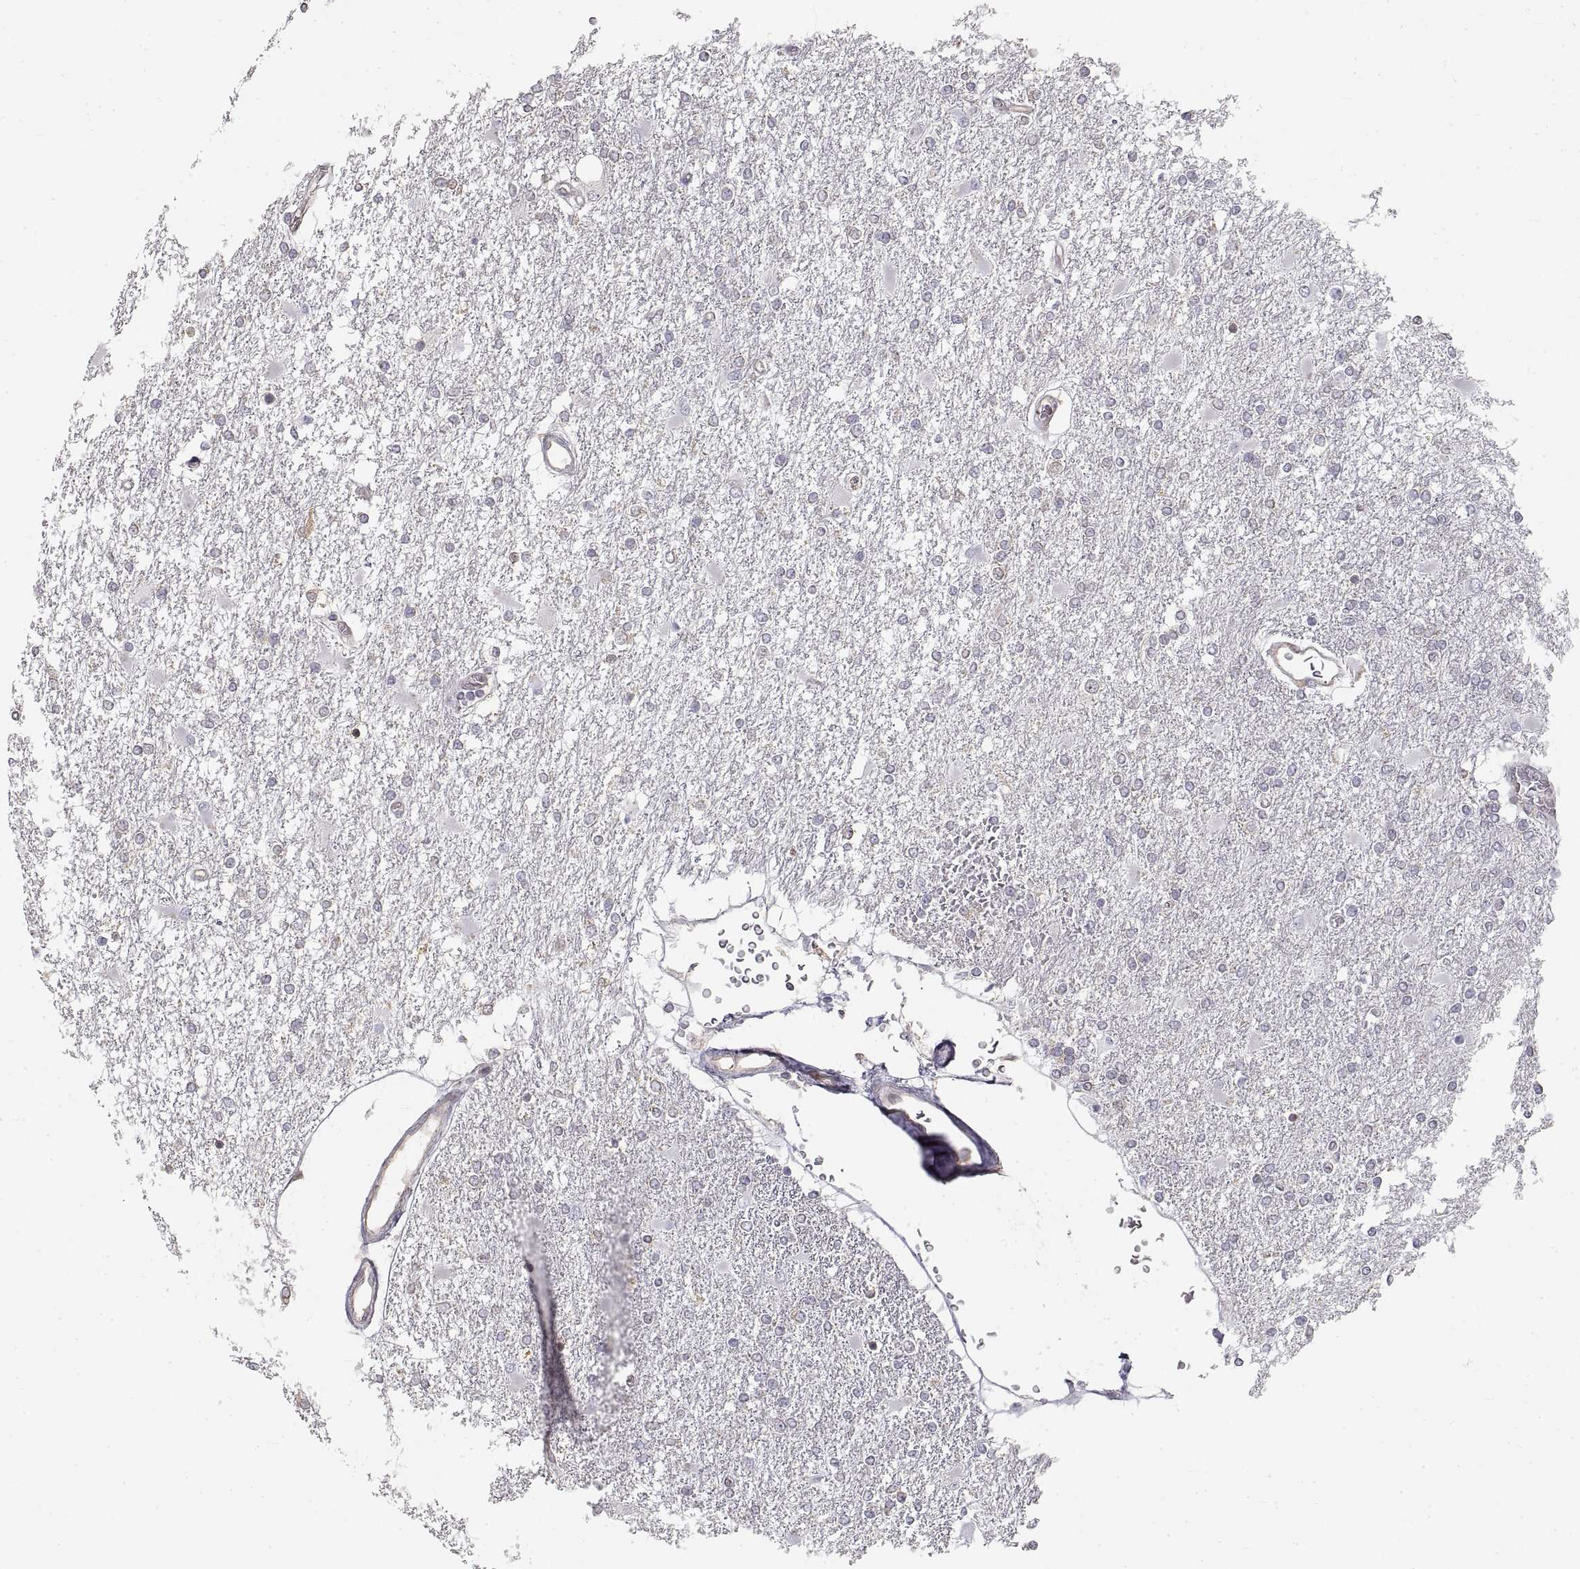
{"staining": {"intensity": "negative", "quantity": "none", "location": "none"}, "tissue": "glioma", "cell_type": "Tumor cells", "image_type": "cancer", "snomed": [{"axis": "morphology", "description": "Glioma, malignant, High grade"}, {"axis": "topography", "description": "Cerebral cortex"}], "caption": "This image is of malignant high-grade glioma stained with immunohistochemistry to label a protein in brown with the nuclei are counter-stained blue. There is no positivity in tumor cells. (Brightfield microscopy of DAB (3,3'-diaminobenzidine) immunohistochemistry (IHC) at high magnification).", "gene": "HSP90AB1", "patient": {"sex": "male", "age": 79}}